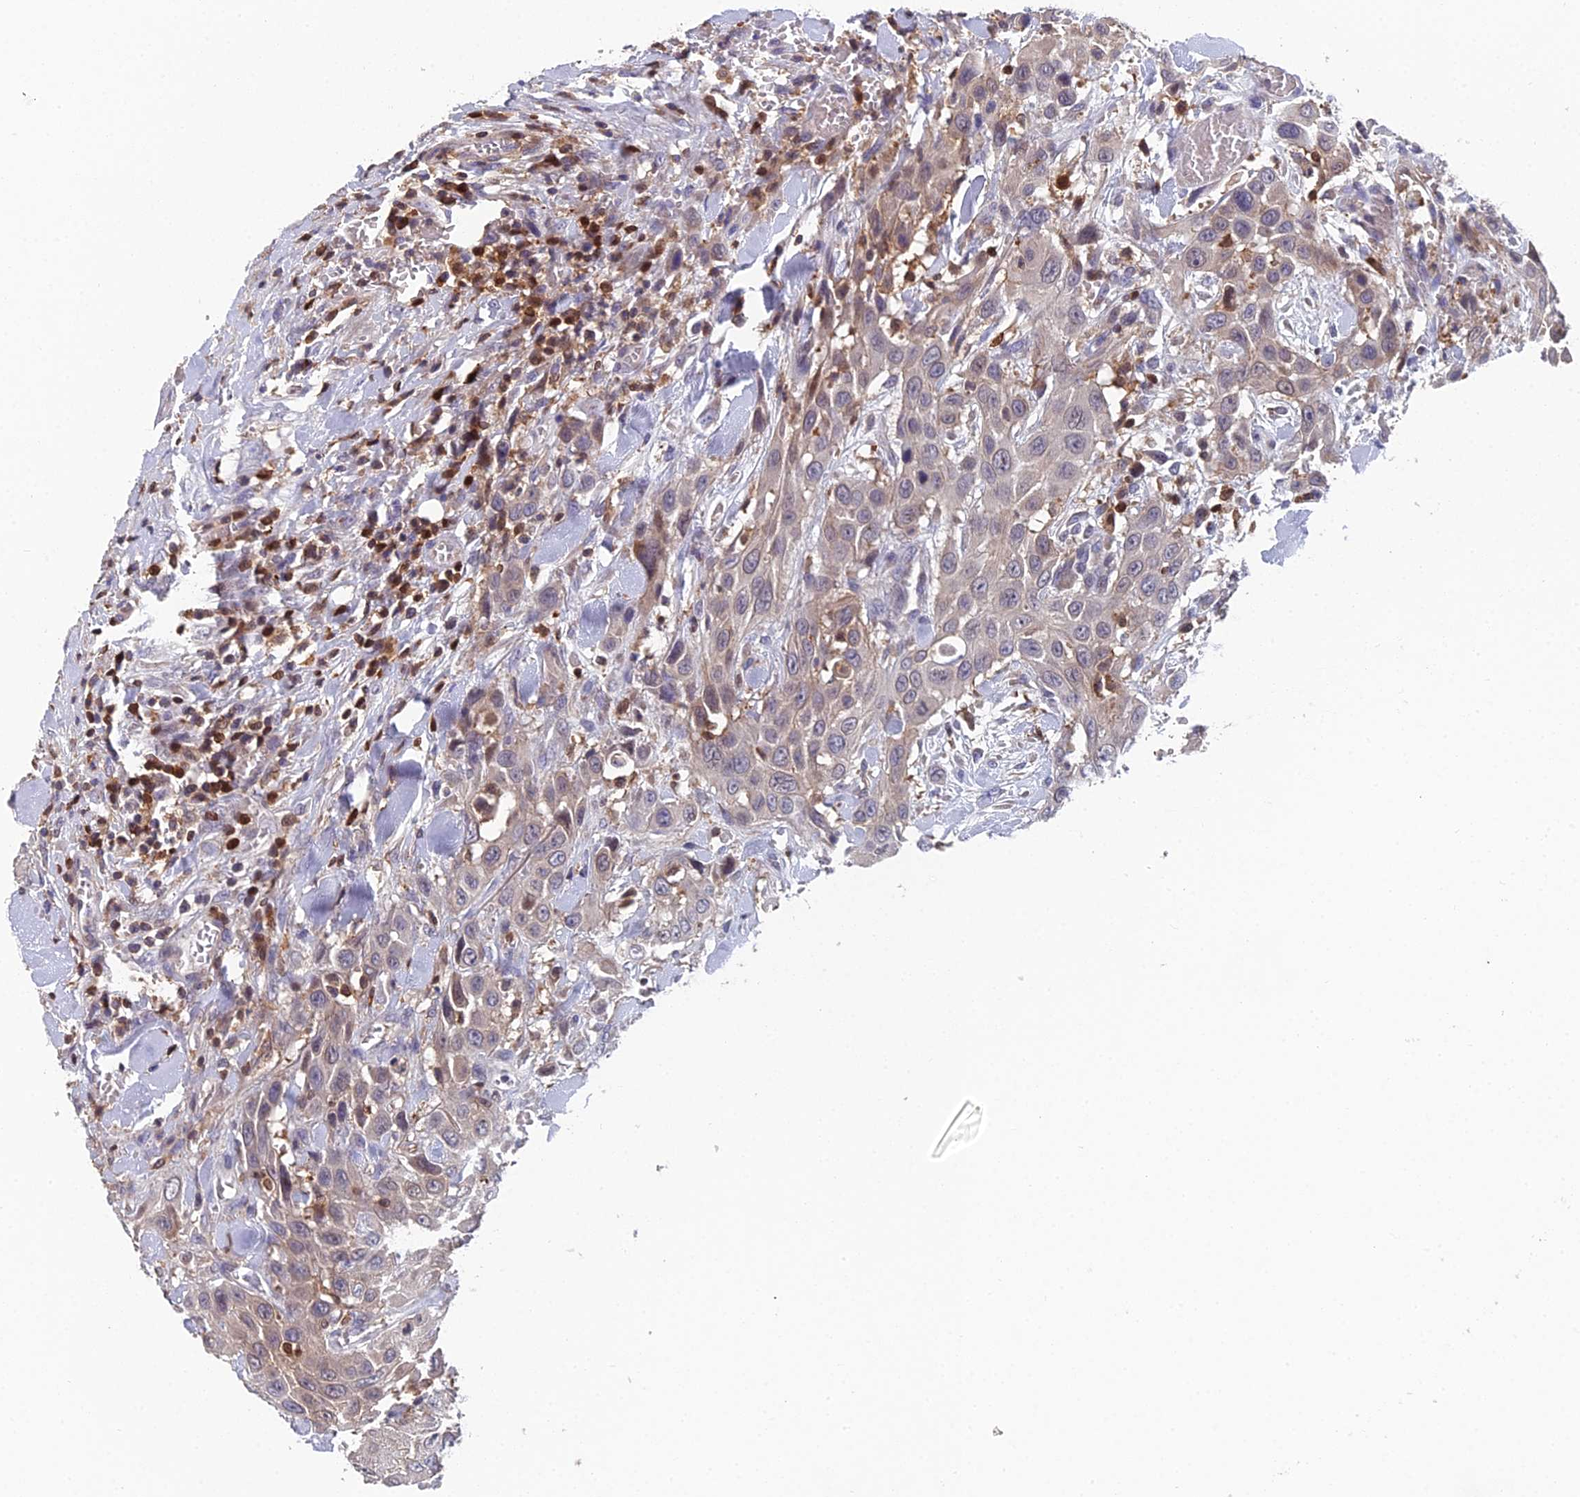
{"staining": {"intensity": "weak", "quantity": "<25%", "location": "cytoplasmic/membranous"}, "tissue": "head and neck cancer", "cell_type": "Tumor cells", "image_type": "cancer", "snomed": [{"axis": "morphology", "description": "Squamous cell carcinoma, NOS"}, {"axis": "topography", "description": "Head-Neck"}], "caption": "IHC micrograph of neoplastic tissue: human head and neck squamous cell carcinoma stained with DAB reveals no significant protein positivity in tumor cells.", "gene": "GALK2", "patient": {"sex": "male", "age": 81}}